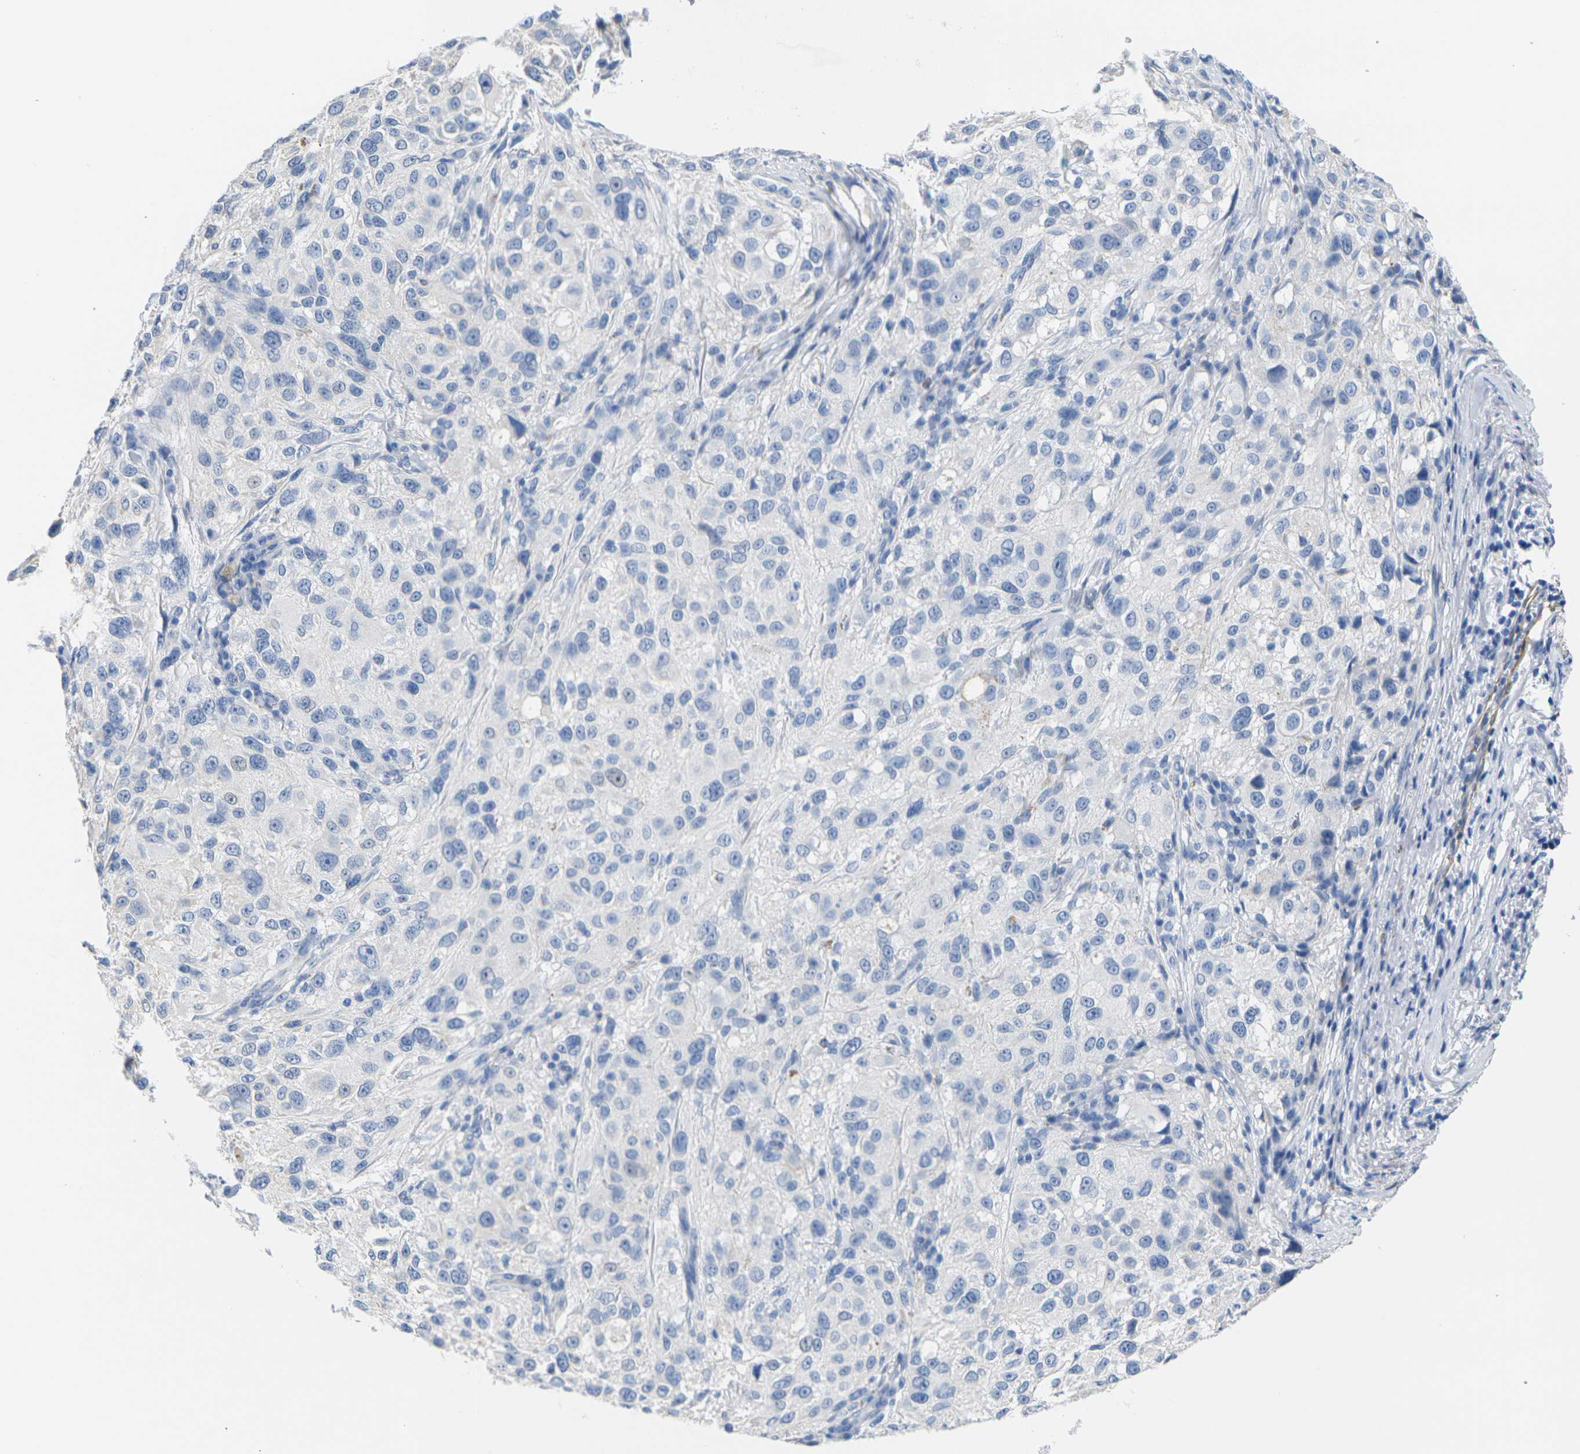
{"staining": {"intensity": "negative", "quantity": "none", "location": "none"}, "tissue": "melanoma", "cell_type": "Tumor cells", "image_type": "cancer", "snomed": [{"axis": "morphology", "description": "Necrosis, NOS"}, {"axis": "morphology", "description": "Malignant melanoma, NOS"}, {"axis": "topography", "description": "Skin"}], "caption": "DAB (3,3'-diaminobenzidine) immunohistochemical staining of human malignant melanoma reveals no significant positivity in tumor cells.", "gene": "CNN1", "patient": {"sex": "female", "age": 87}}